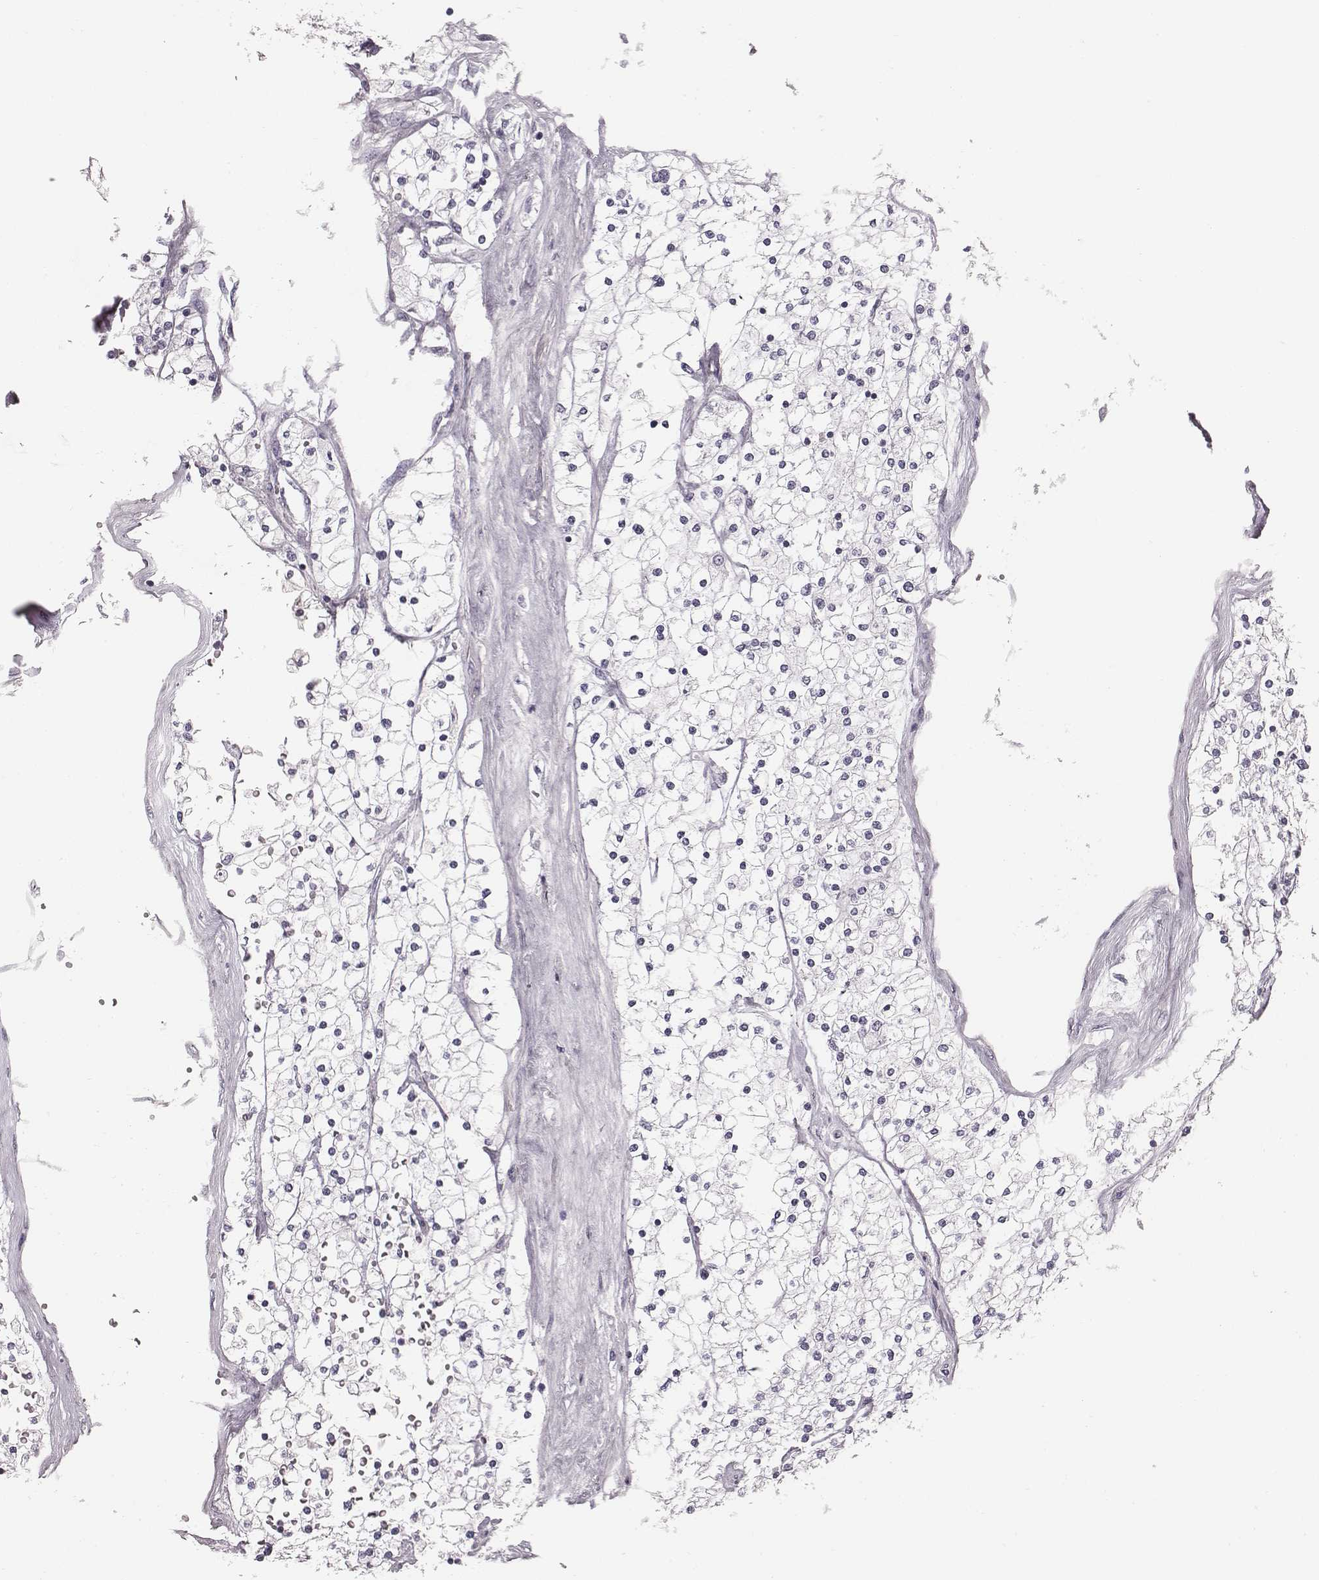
{"staining": {"intensity": "negative", "quantity": "none", "location": "none"}, "tissue": "renal cancer", "cell_type": "Tumor cells", "image_type": "cancer", "snomed": [{"axis": "morphology", "description": "Adenocarcinoma, NOS"}, {"axis": "topography", "description": "Kidney"}], "caption": "The histopathology image reveals no staining of tumor cells in renal cancer. The staining was performed using DAB (3,3'-diaminobenzidine) to visualize the protein expression in brown, while the nuclei were stained in blue with hematoxylin (Magnification: 20x).", "gene": "CRISP1", "patient": {"sex": "male", "age": 80}}